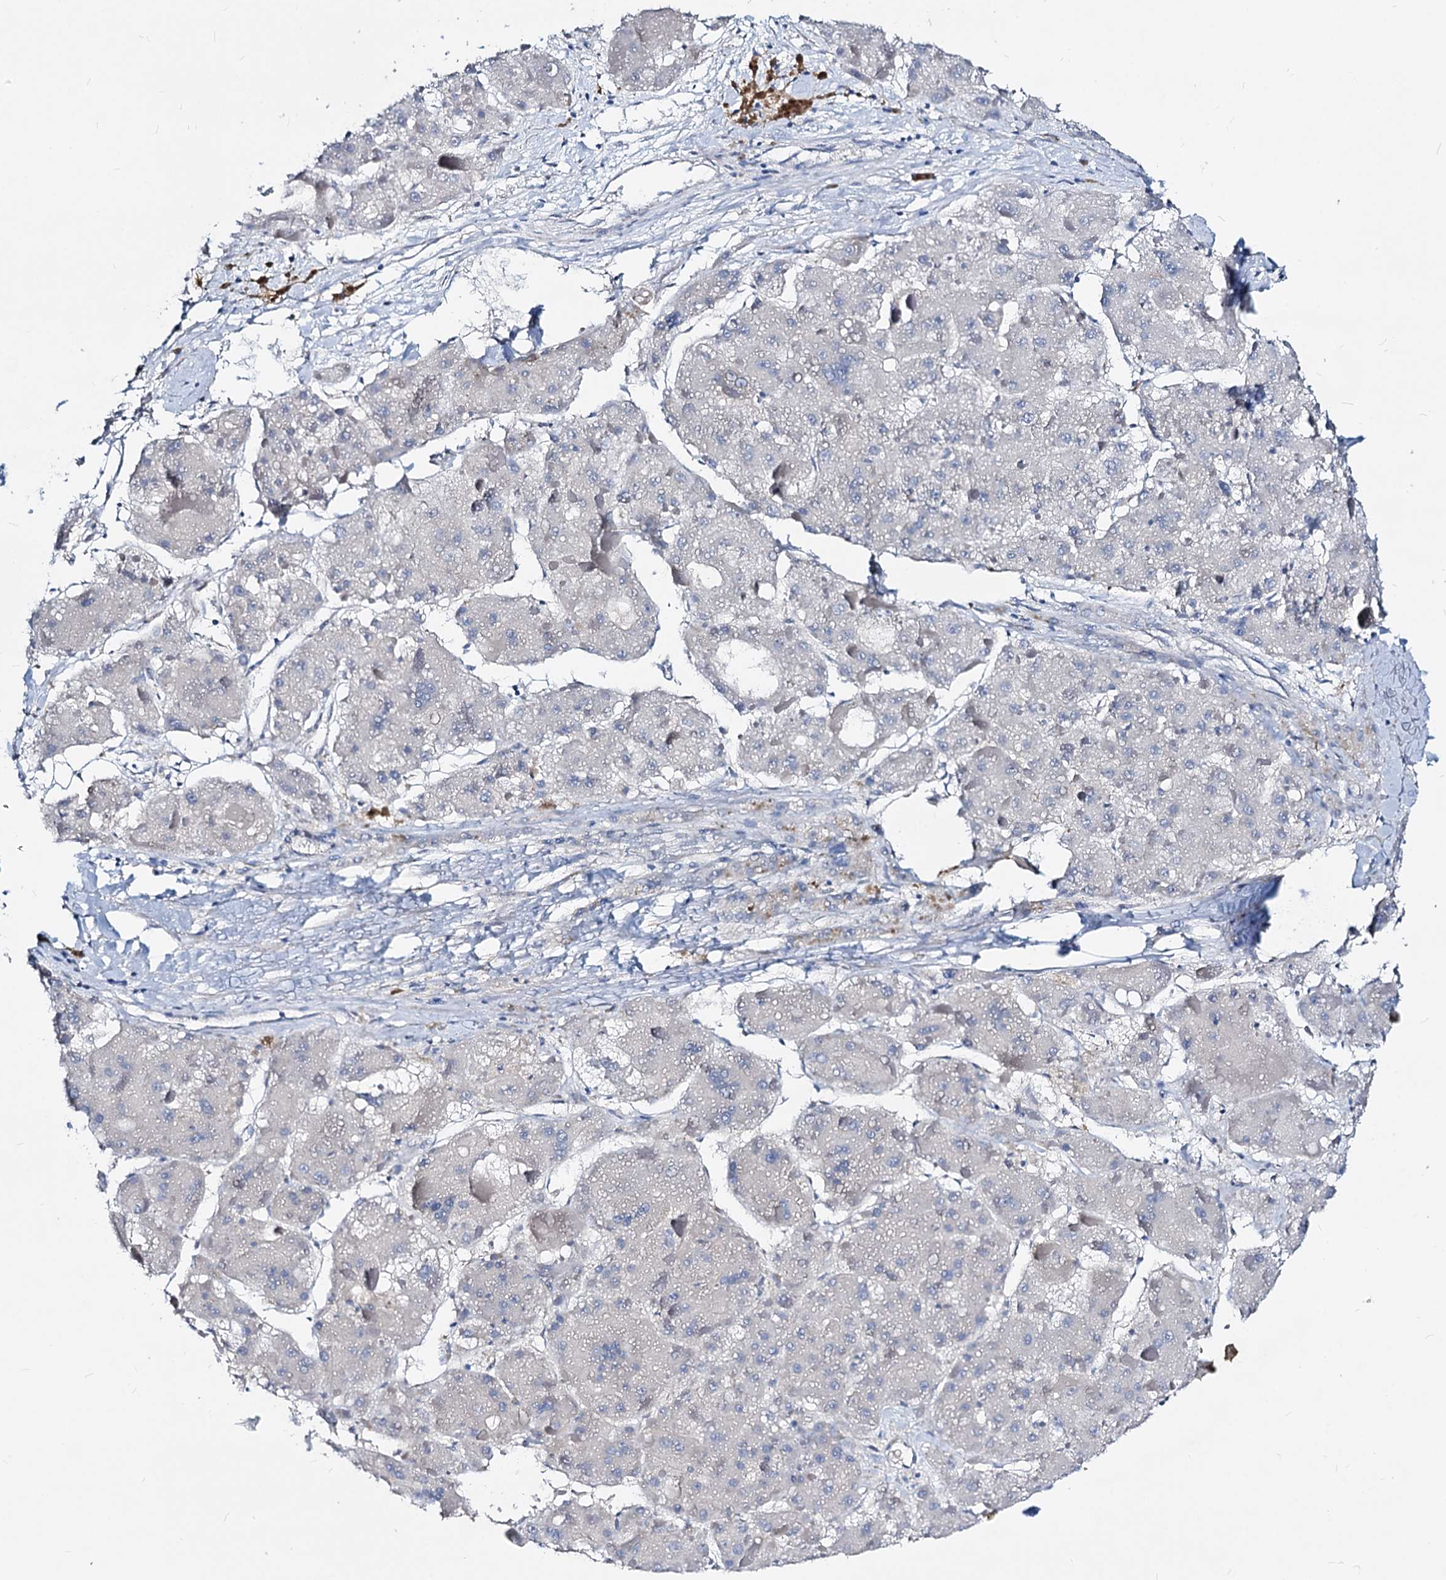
{"staining": {"intensity": "negative", "quantity": "none", "location": "none"}, "tissue": "liver cancer", "cell_type": "Tumor cells", "image_type": "cancer", "snomed": [{"axis": "morphology", "description": "Carcinoma, Hepatocellular, NOS"}, {"axis": "topography", "description": "Liver"}], "caption": "High magnification brightfield microscopy of hepatocellular carcinoma (liver) stained with DAB (3,3'-diaminobenzidine) (brown) and counterstained with hematoxylin (blue): tumor cells show no significant positivity.", "gene": "DYDC2", "patient": {"sex": "female", "age": 73}}